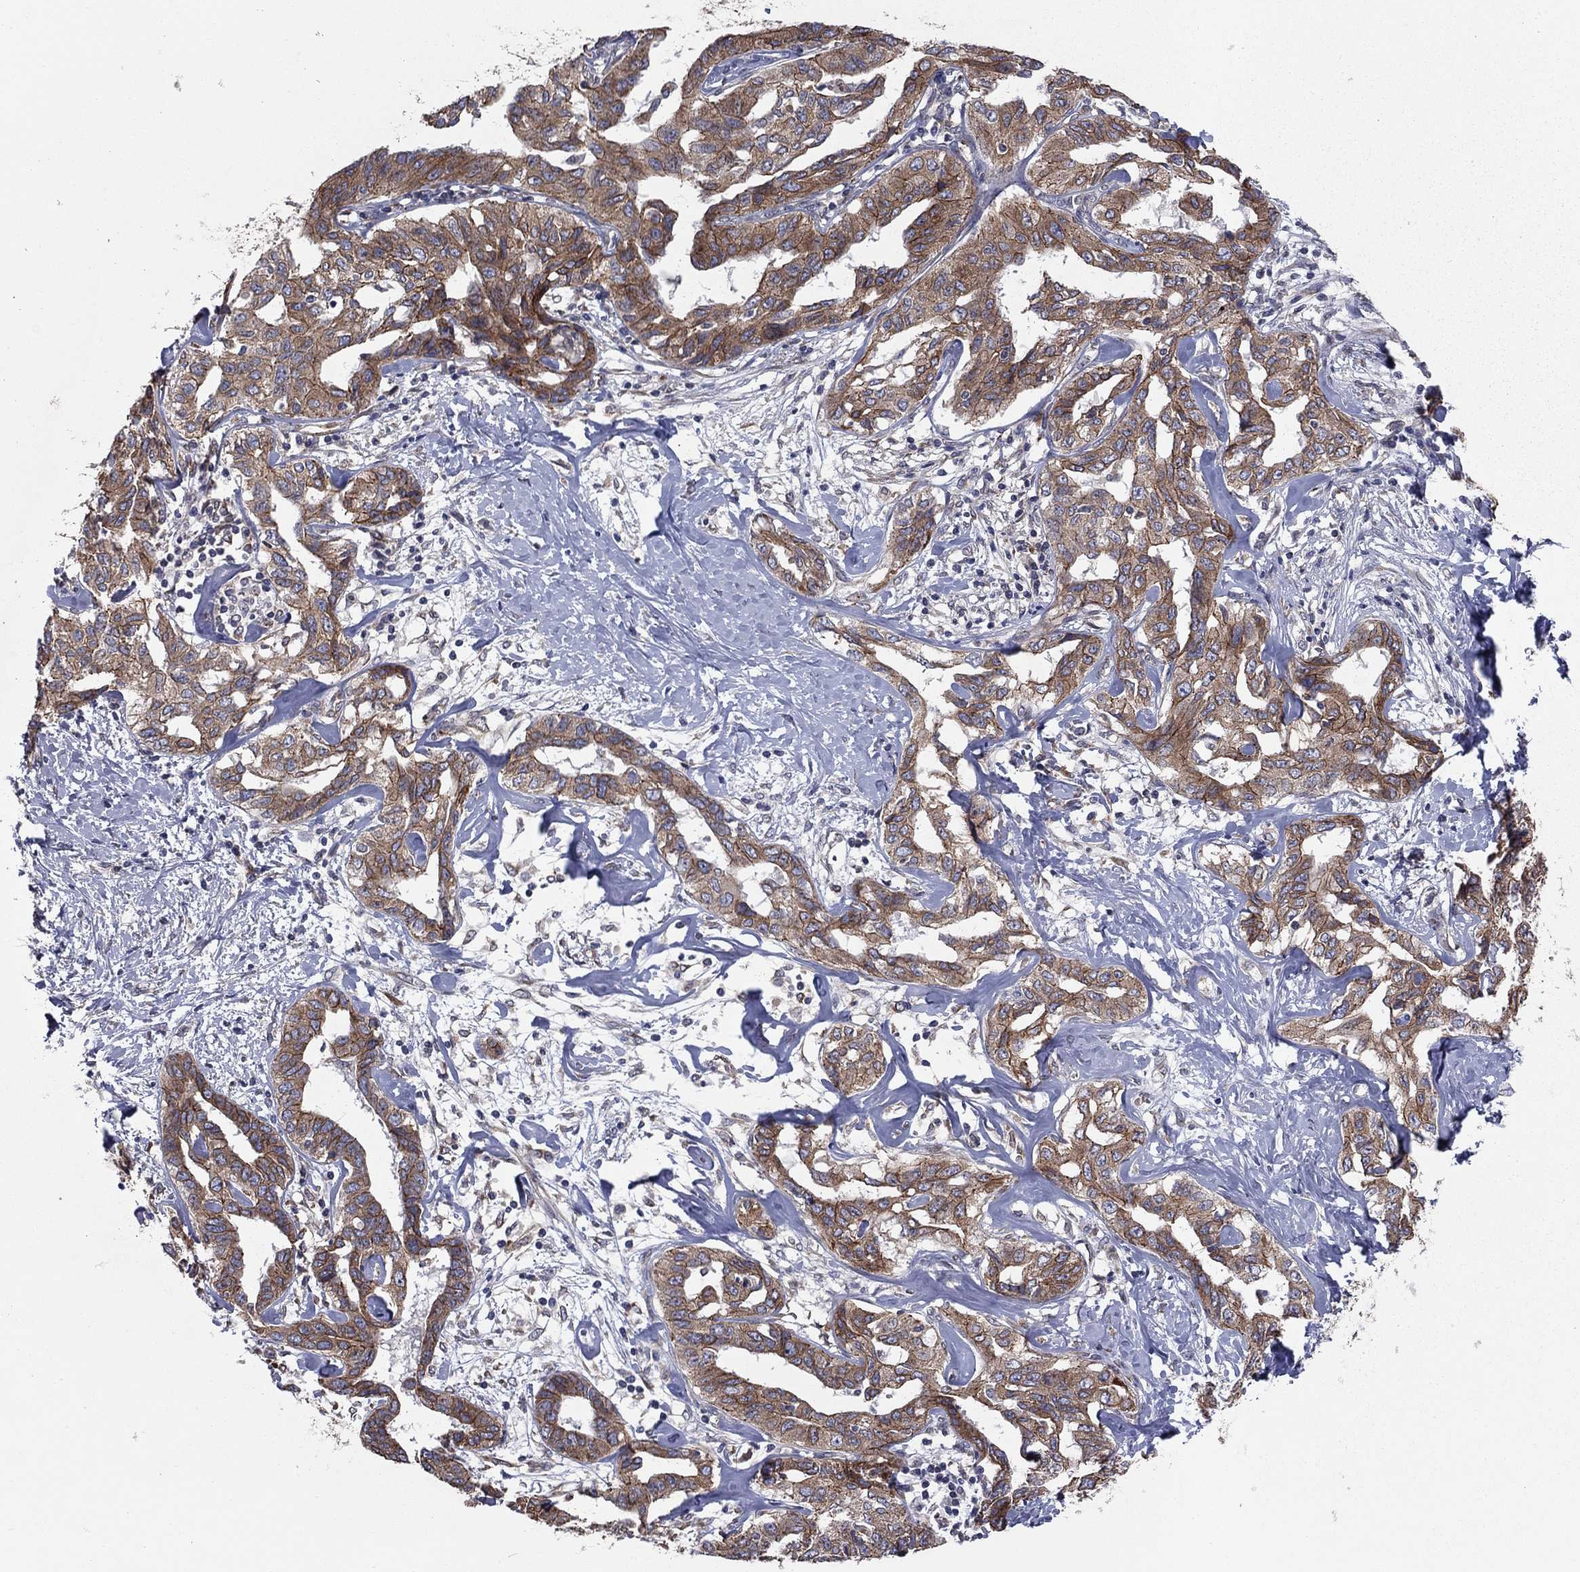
{"staining": {"intensity": "moderate", "quantity": ">75%", "location": "cytoplasmic/membranous"}, "tissue": "liver cancer", "cell_type": "Tumor cells", "image_type": "cancer", "snomed": [{"axis": "morphology", "description": "Cholangiocarcinoma"}, {"axis": "topography", "description": "Liver"}], "caption": "Protein analysis of liver cholangiocarcinoma tissue displays moderate cytoplasmic/membranous expression in approximately >75% of tumor cells. The staining was performed using DAB, with brown indicating positive protein expression. Nuclei are stained blue with hematoxylin.", "gene": "YIF1A", "patient": {"sex": "male", "age": 59}}